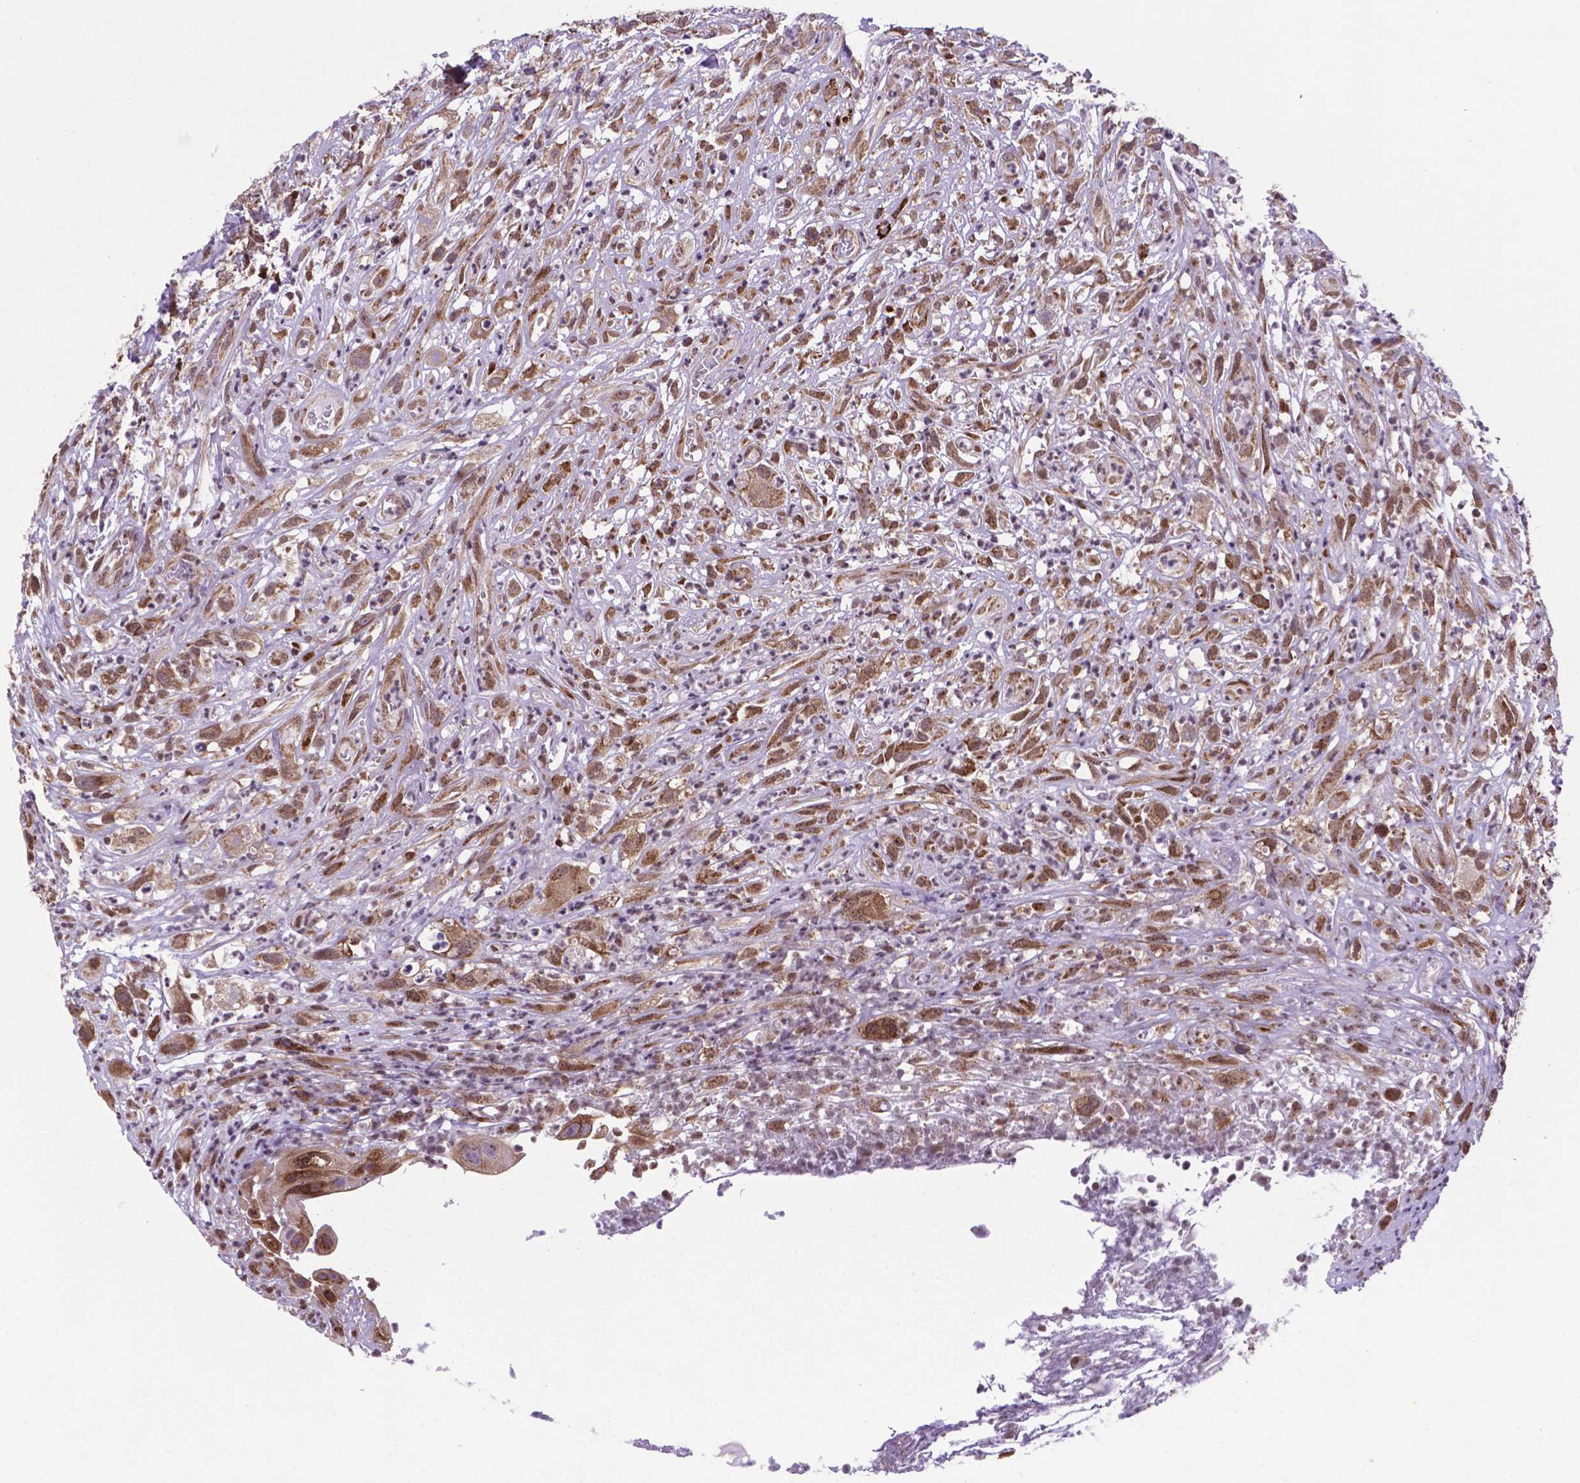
{"staining": {"intensity": "moderate", "quantity": ">75%", "location": "cytoplasmic/membranous"}, "tissue": "head and neck cancer", "cell_type": "Tumor cells", "image_type": "cancer", "snomed": [{"axis": "morphology", "description": "Squamous cell carcinoma, NOS"}, {"axis": "topography", "description": "Head-Neck"}], "caption": "IHC (DAB) staining of human head and neck cancer shows moderate cytoplasmic/membranous protein positivity in about >75% of tumor cells.", "gene": "WDR83OS", "patient": {"sex": "male", "age": 65}}